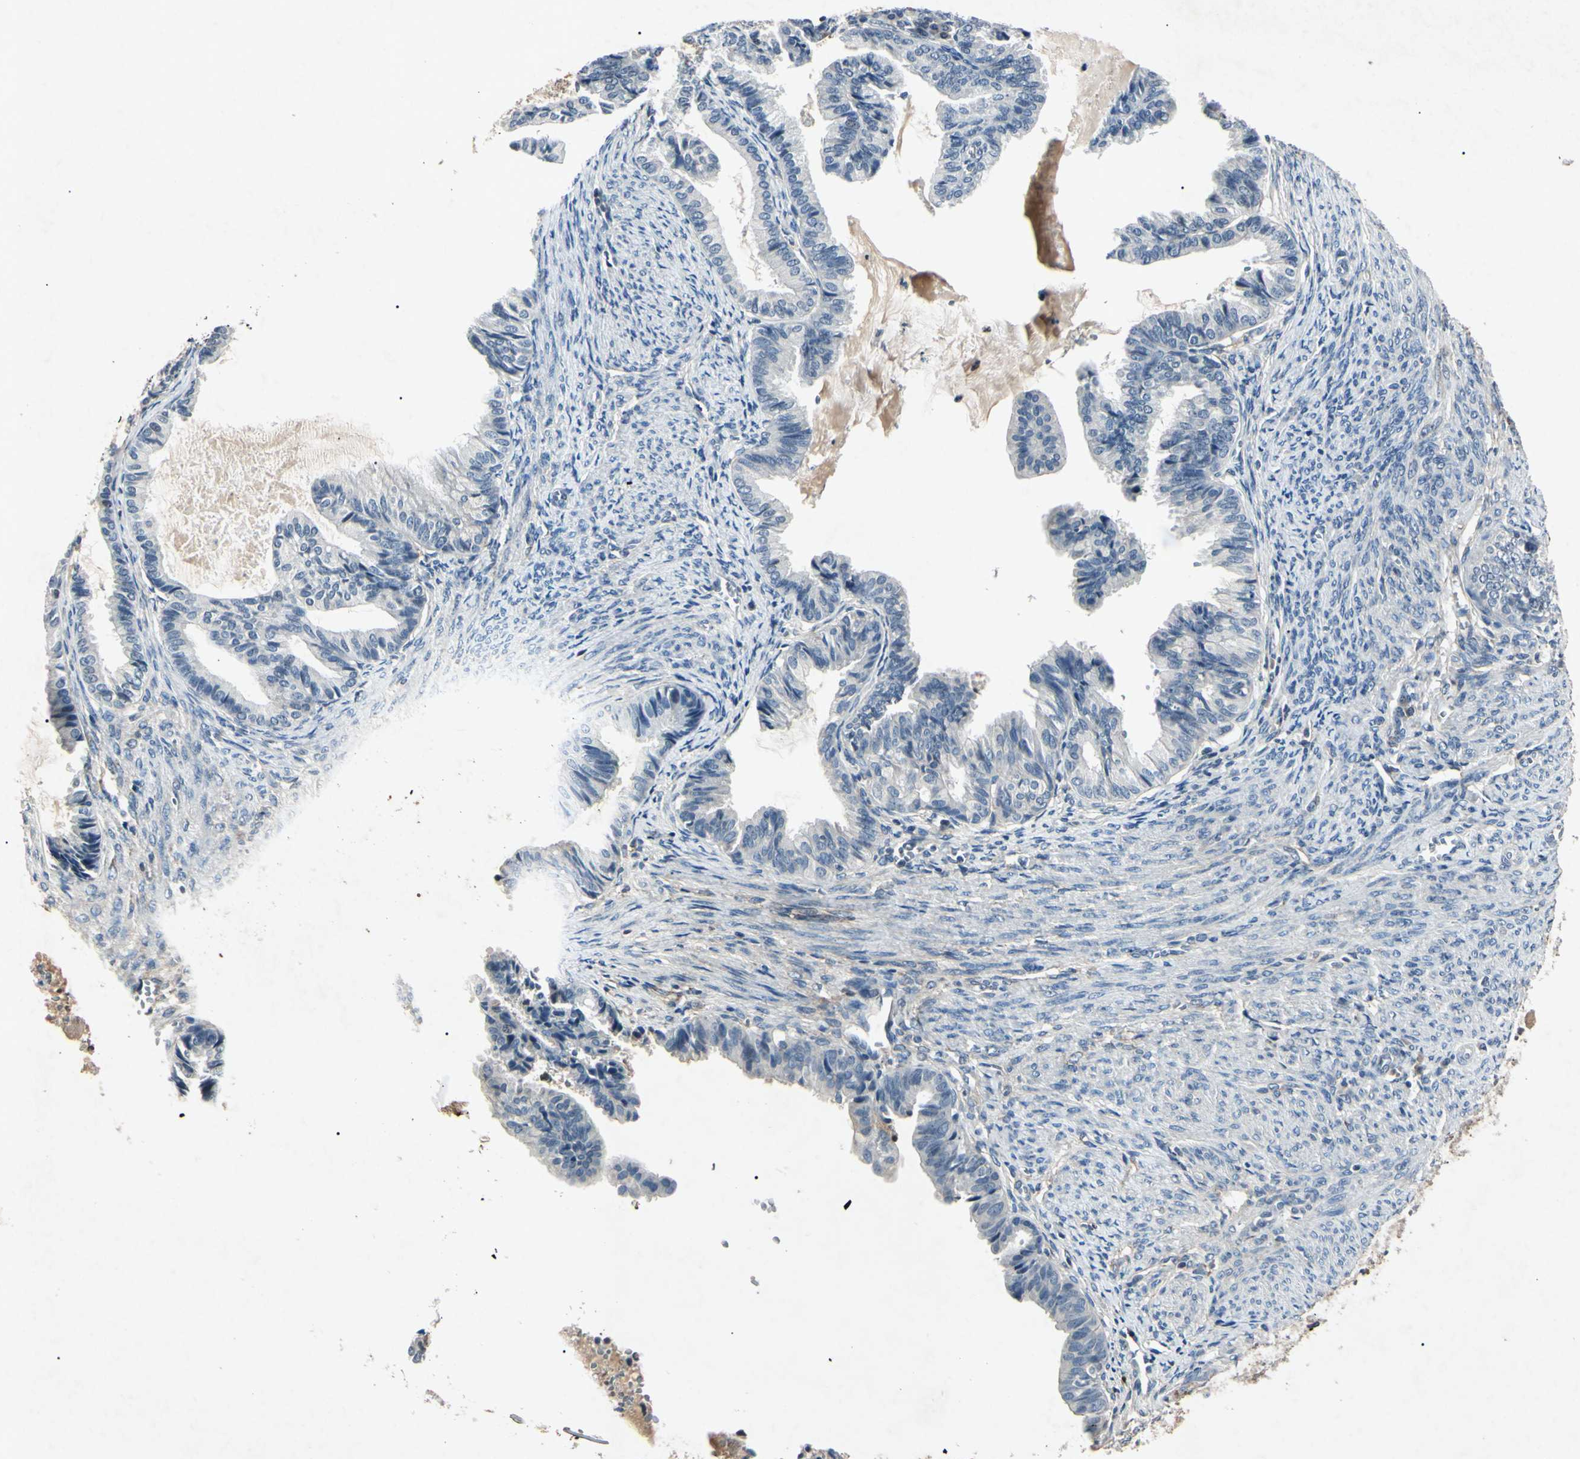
{"staining": {"intensity": "negative", "quantity": "none", "location": "none"}, "tissue": "endometrial cancer", "cell_type": "Tumor cells", "image_type": "cancer", "snomed": [{"axis": "morphology", "description": "Adenocarcinoma, NOS"}, {"axis": "topography", "description": "Endometrium"}], "caption": "Immunohistochemistry of human endometrial cancer displays no expression in tumor cells.", "gene": "AEBP1", "patient": {"sex": "female", "age": 86}}